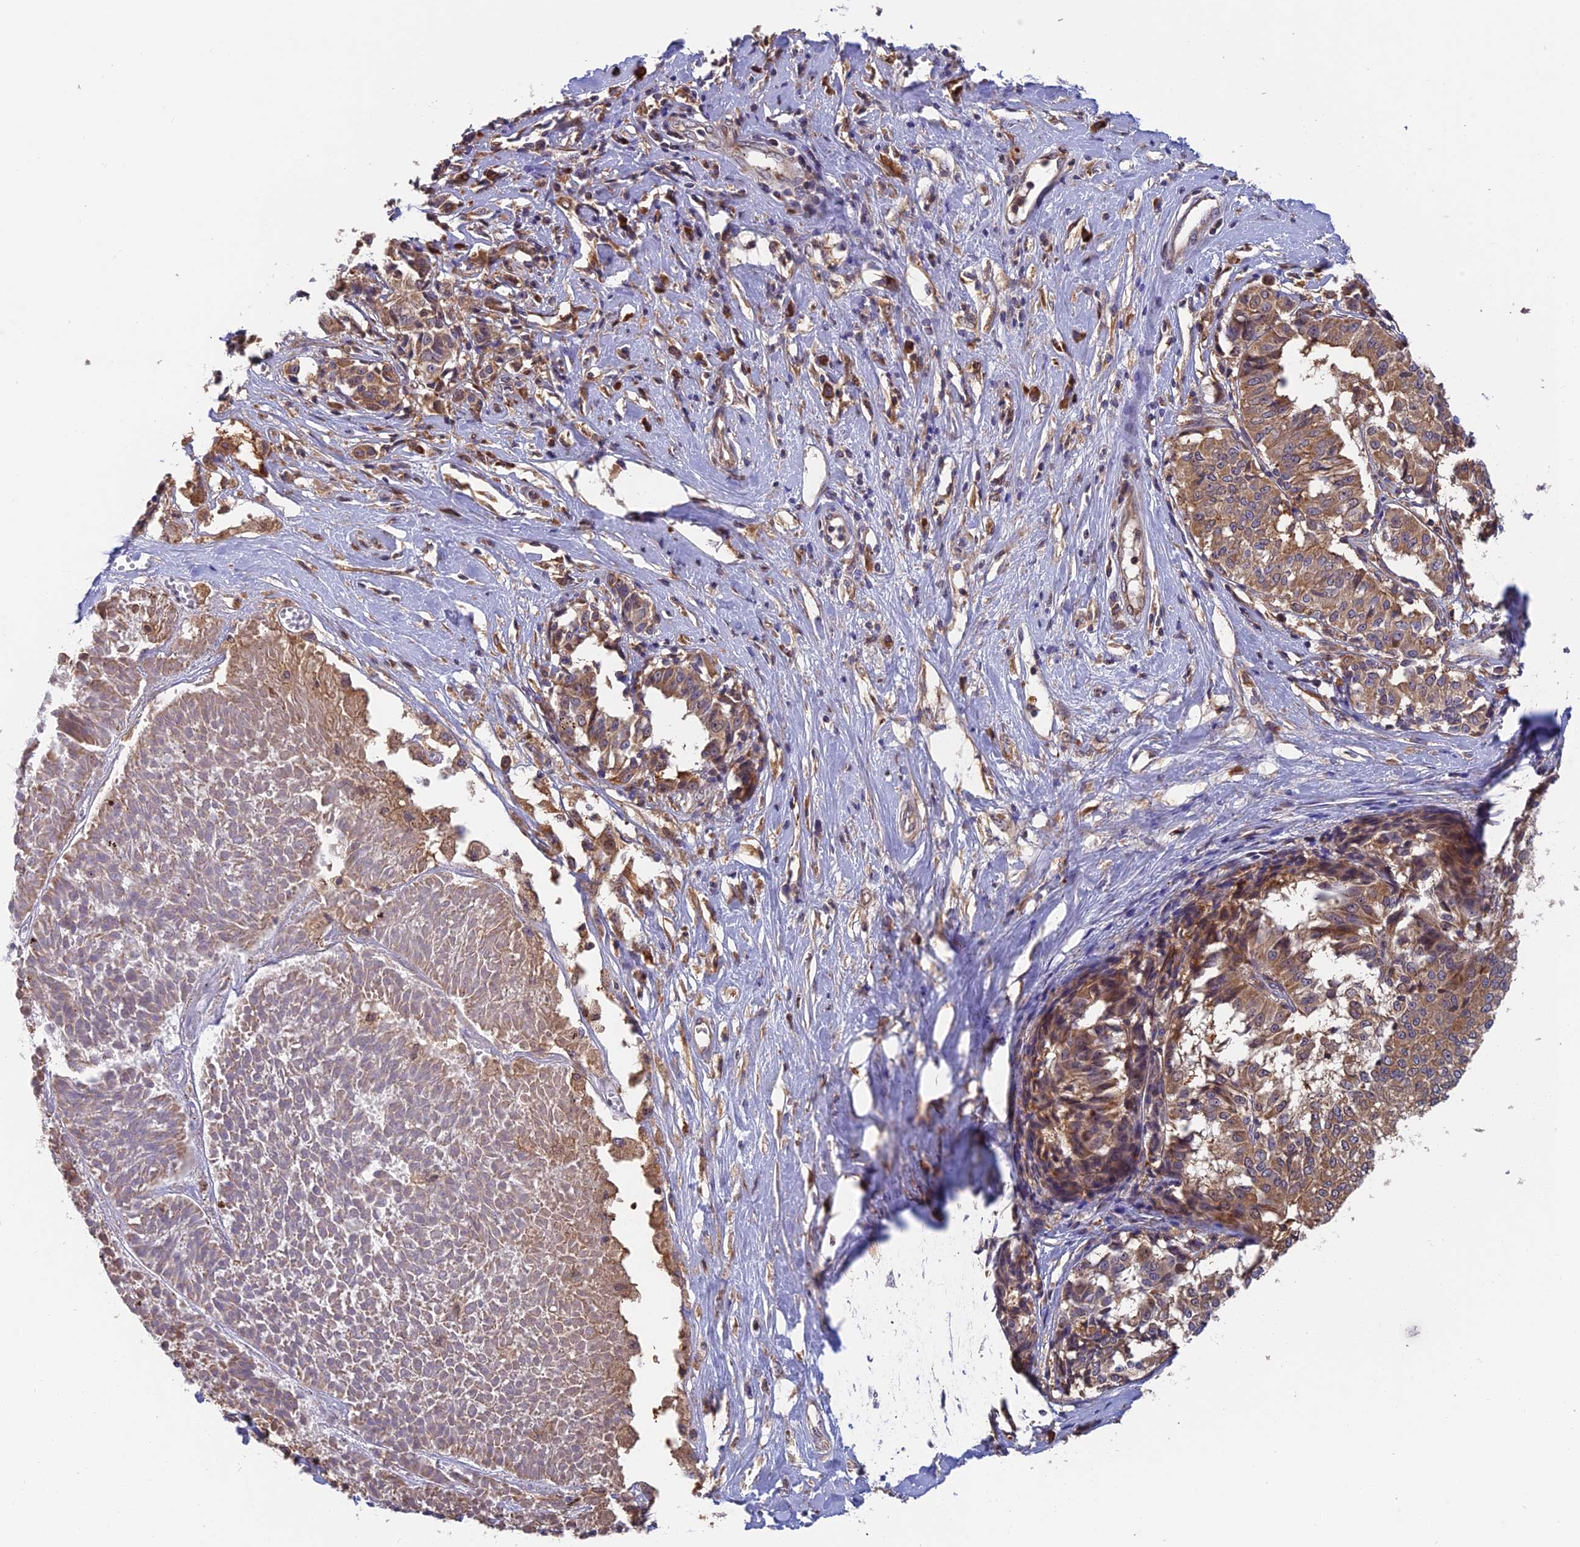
{"staining": {"intensity": "moderate", "quantity": ">75%", "location": "cytoplasmic/membranous"}, "tissue": "melanoma", "cell_type": "Tumor cells", "image_type": "cancer", "snomed": [{"axis": "morphology", "description": "Malignant melanoma, NOS"}, {"axis": "topography", "description": "Skin"}], "caption": "The image demonstrates immunohistochemical staining of melanoma. There is moderate cytoplasmic/membranous expression is present in approximately >75% of tumor cells.", "gene": "IPO5", "patient": {"sex": "female", "age": 72}}